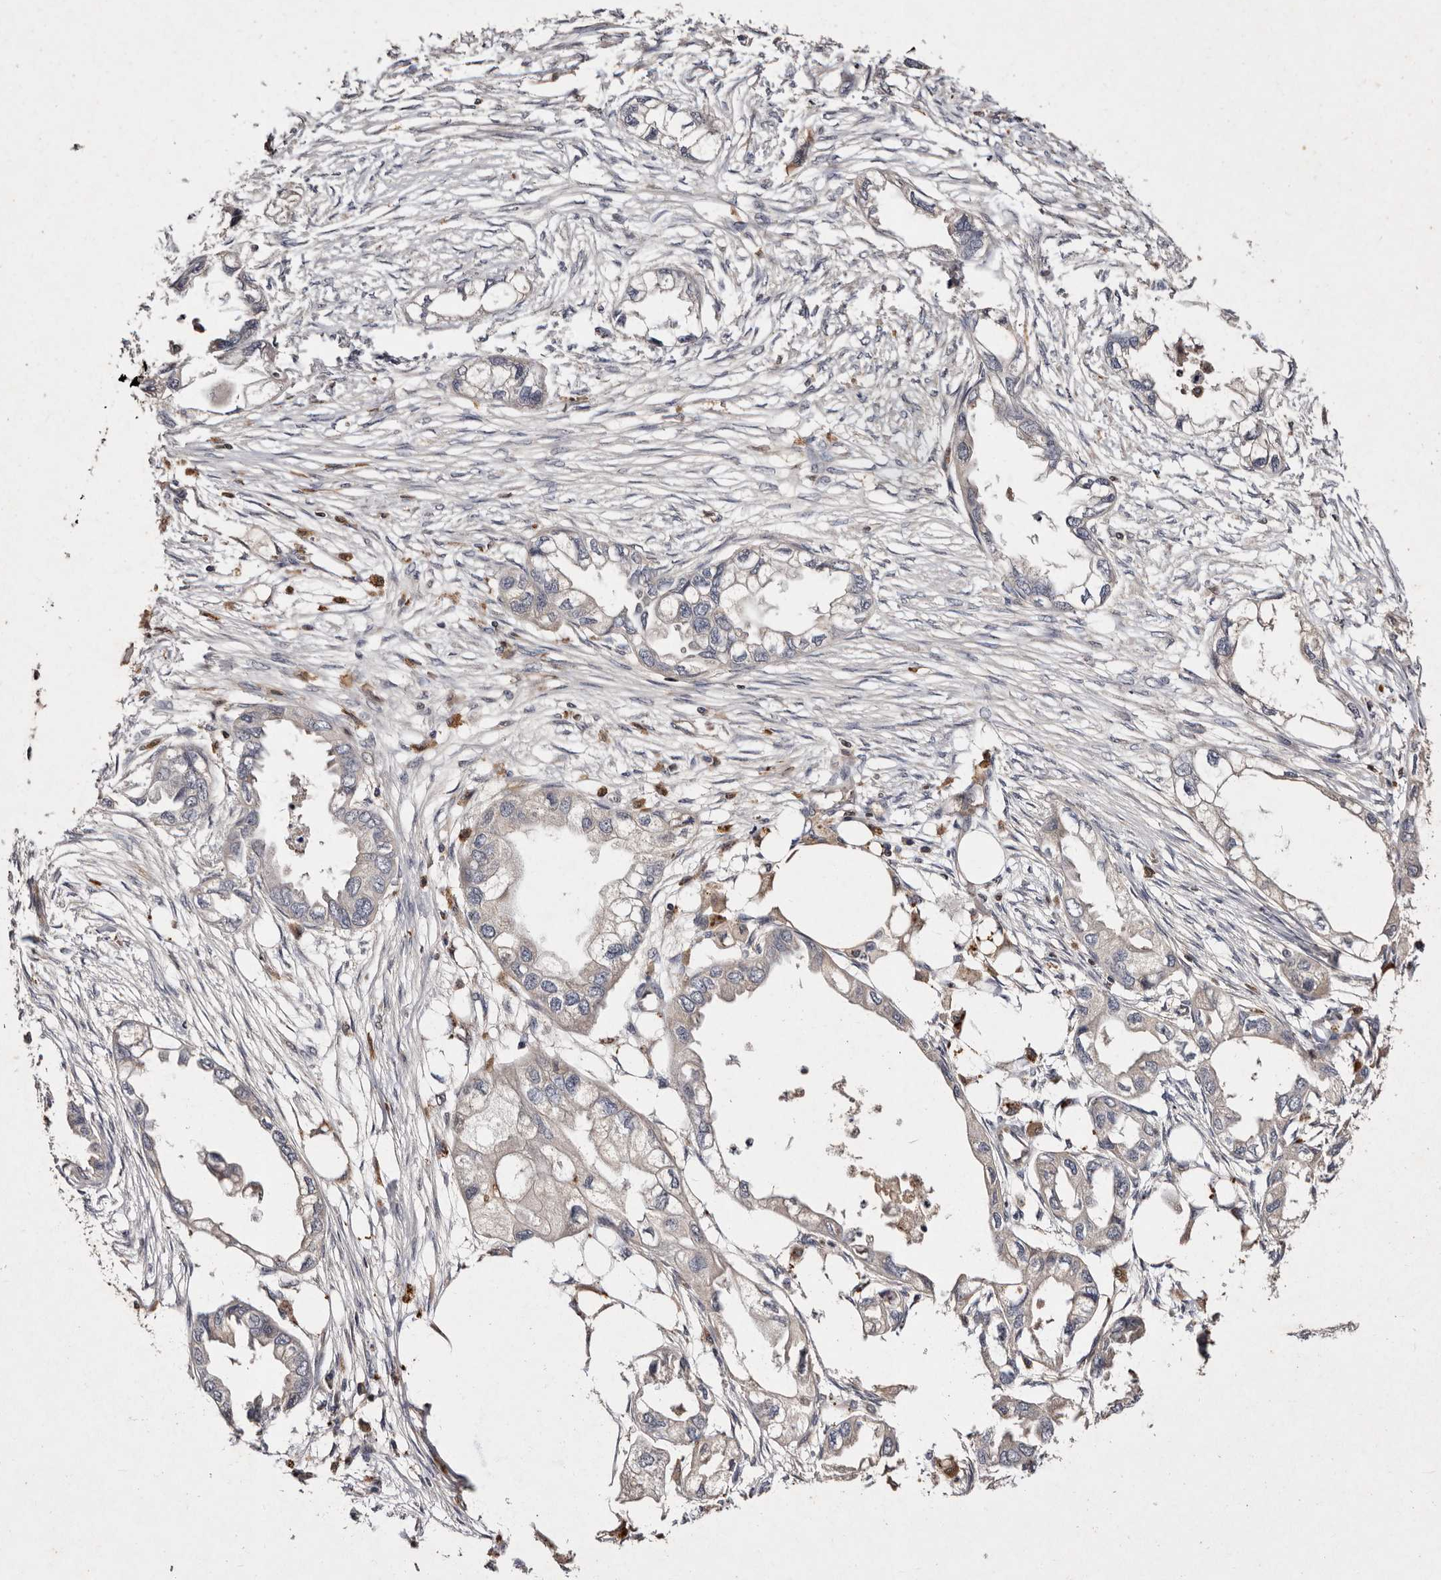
{"staining": {"intensity": "negative", "quantity": "none", "location": "none"}, "tissue": "endometrial cancer", "cell_type": "Tumor cells", "image_type": "cancer", "snomed": [{"axis": "morphology", "description": "Adenocarcinoma, NOS"}, {"axis": "morphology", "description": "Adenocarcinoma, metastatic, NOS"}, {"axis": "topography", "description": "Adipose tissue"}, {"axis": "topography", "description": "Endometrium"}], "caption": "An image of adenocarcinoma (endometrial) stained for a protein exhibits no brown staining in tumor cells.", "gene": "GIMAP4", "patient": {"sex": "female", "age": 67}}